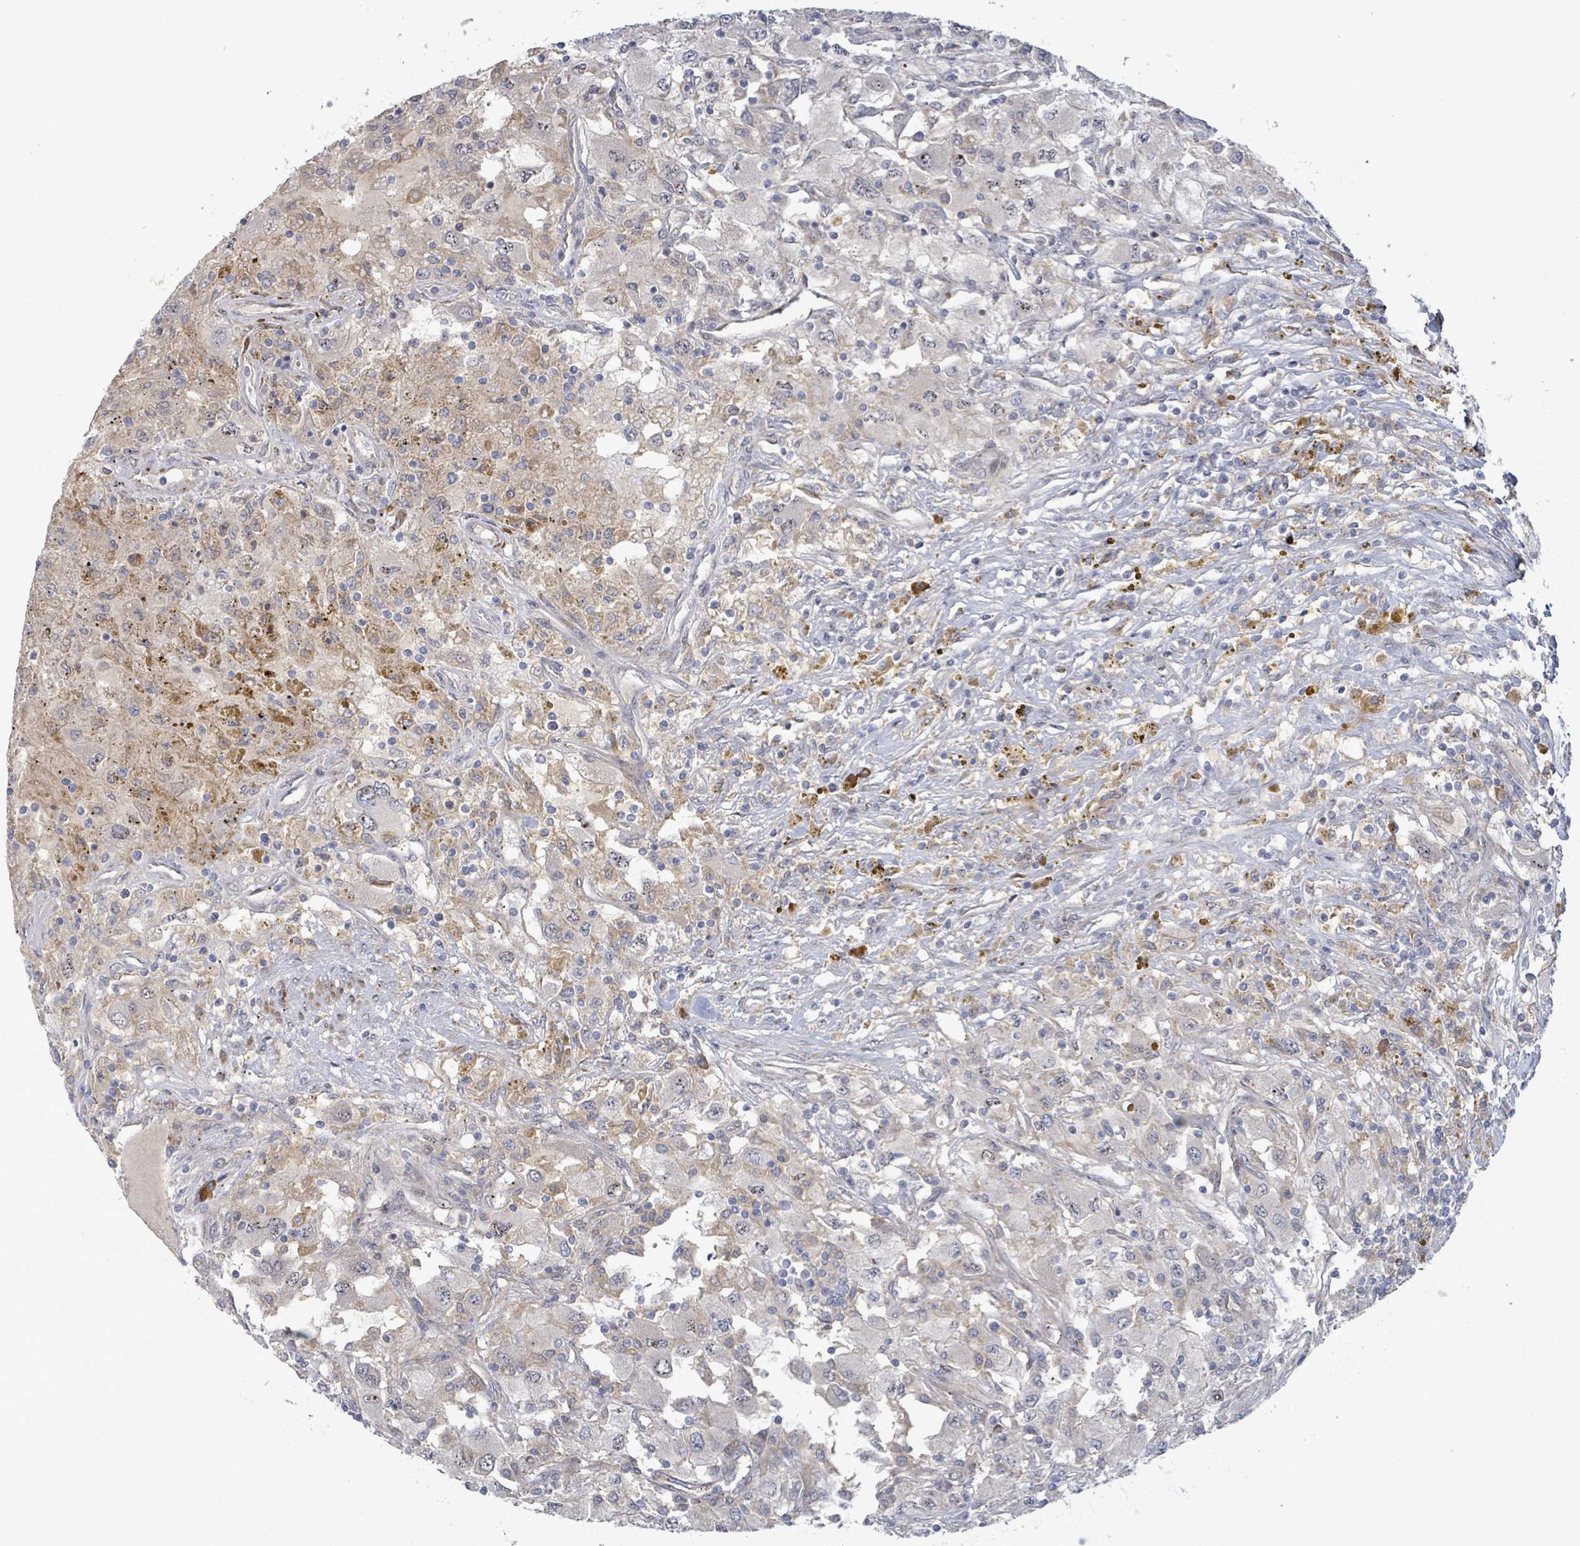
{"staining": {"intensity": "negative", "quantity": "none", "location": "none"}, "tissue": "renal cancer", "cell_type": "Tumor cells", "image_type": "cancer", "snomed": [{"axis": "morphology", "description": "Adenocarcinoma, NOS"}, {"axis": "topography", "description": "Kidney"}], "caption": "Immunohistochemical staining of renal adenocarcinoma exhibits no significant staining in tumor cells.", "gene": "SLIT3", "patient": {"sex": "female", "age": 67}}